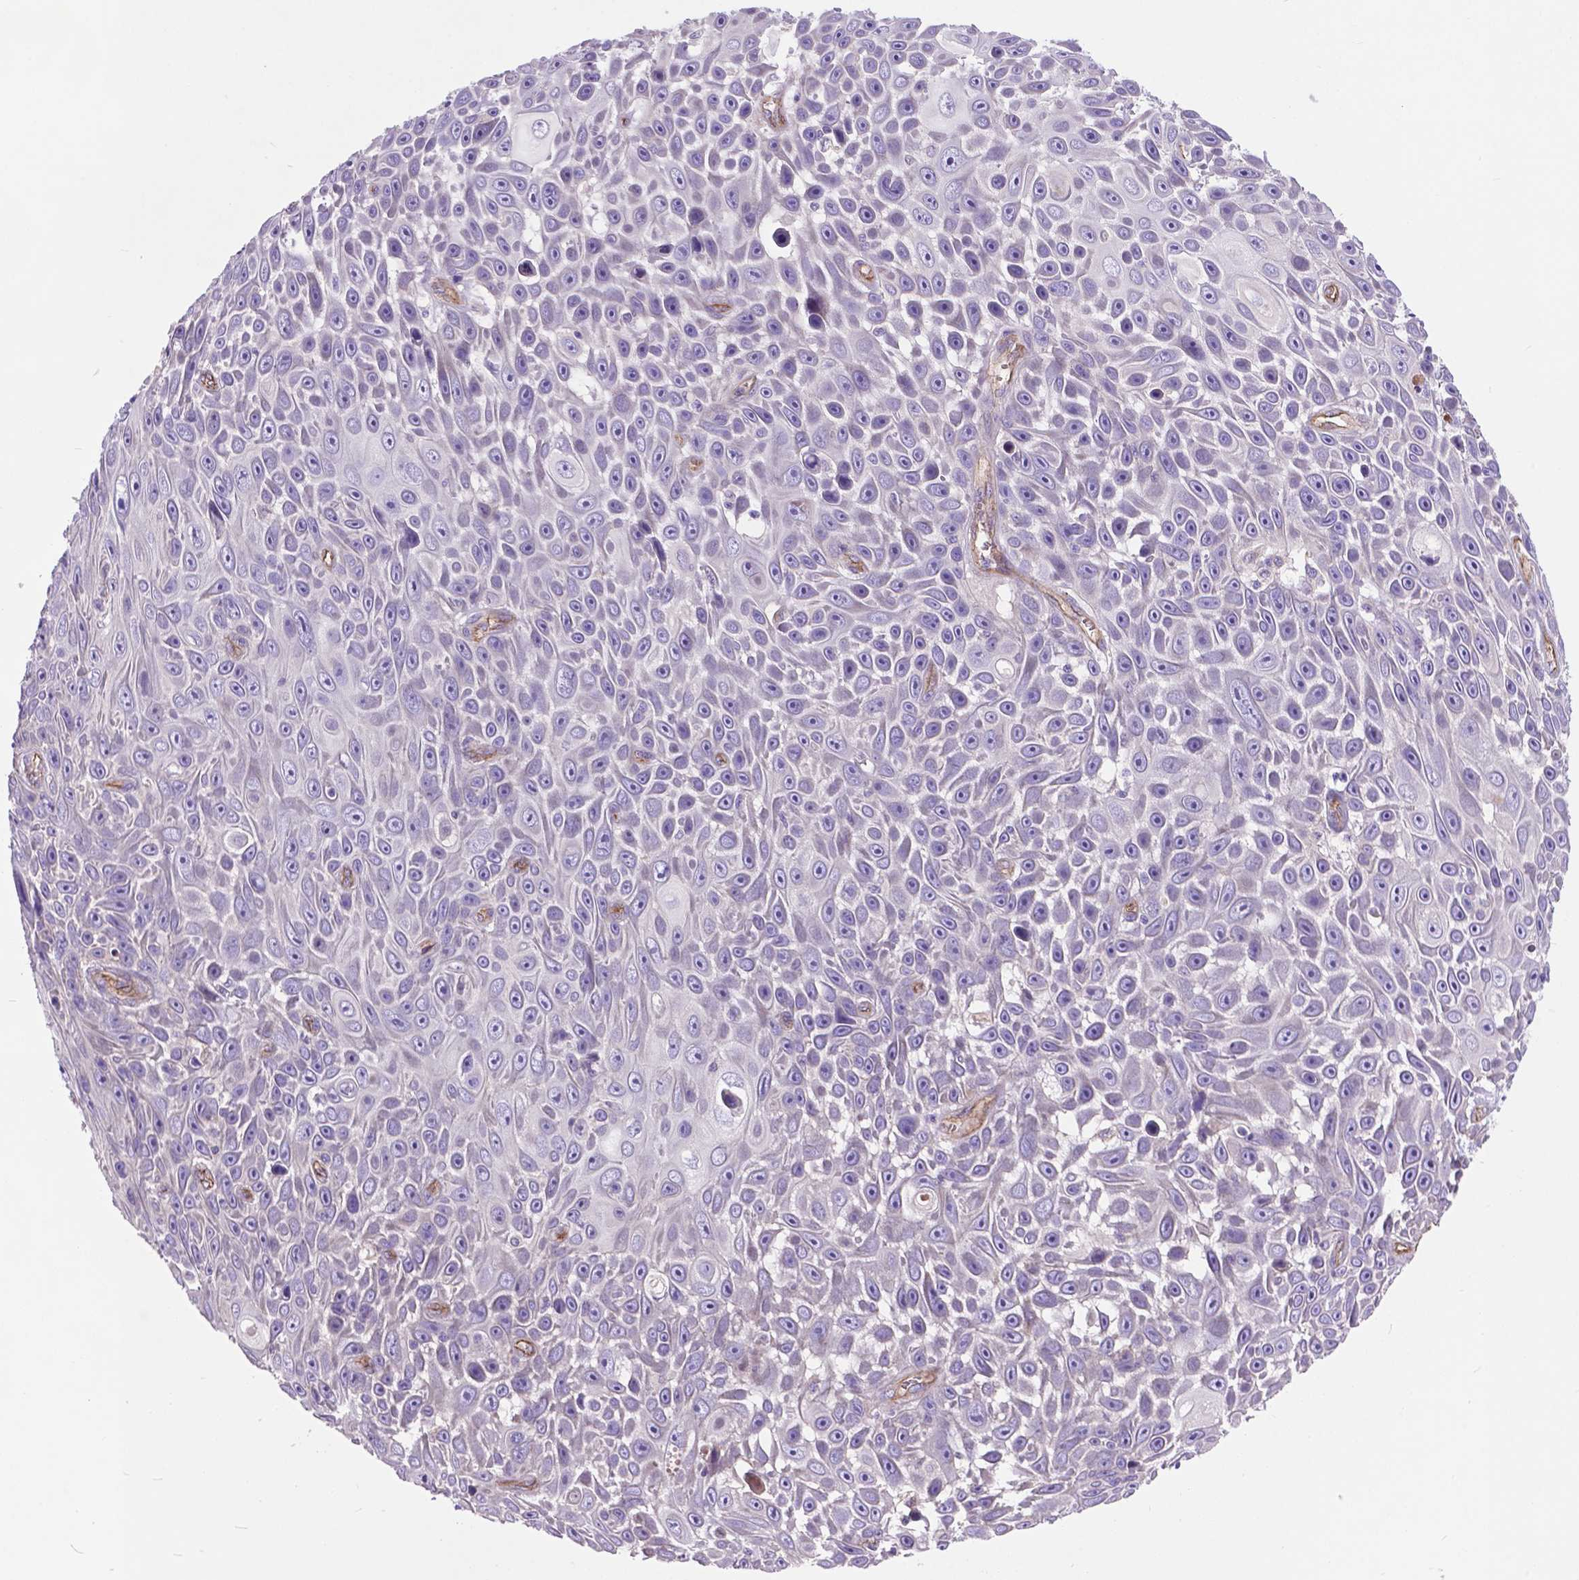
{"staining": {"intensity": "negative", "quantity": "none", "location": "none"}, "tissue": "skin cancer", "cell_type": "Tumor cells", "image_type": "cancer", "snomed": [{"axis": "morphology", "description": "Squamous cell carcinoma, NOS"}, {"axis": "topography", "description": "Skin"}], "caption": "This is an immunohistochemistry image of human skin cancer (squamous cell carcinoma). There is no expression in tumor cells.", "gene": "FLT4", "patient": {"sex": "male", "age": 82}}